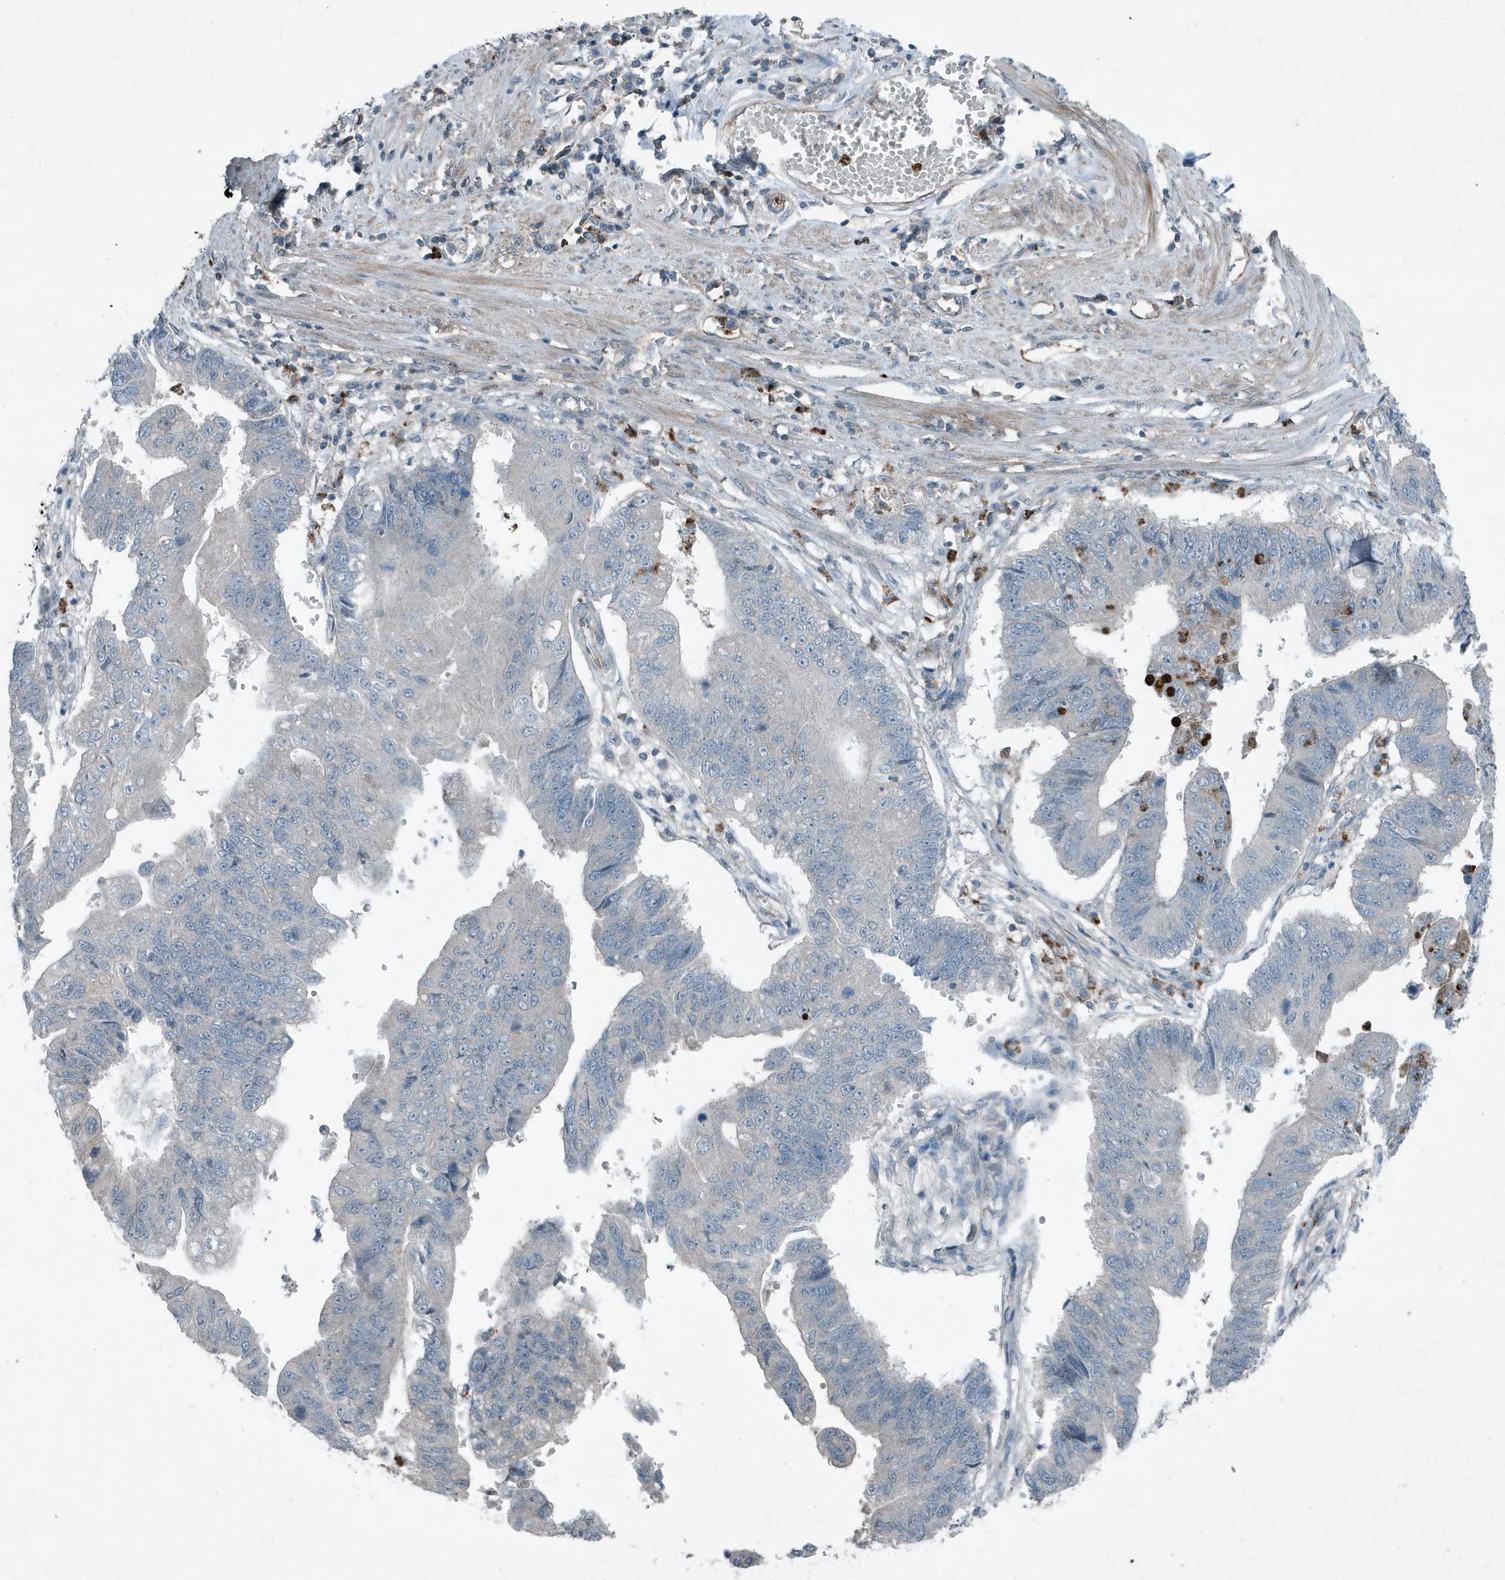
{"staining": {"intensity": "negative", "quantity": "none", "location": "none"}, "tissue": "stomach cancer", "cell_type": "Tumor cells", "image_type": "cancer", "snomed": [{"axis": "morphology", "description": "Adenocarcinoma, NOS"}, {"axis": "topography", "description": "Stomach"}], "caption": "Immunohistochemistry (IHC) of stomach cancer (adenocarcinoma) shows no staining in tumor cells.", "gene": "DAPP1", "patient": {"sex": "male", "age": 59}}